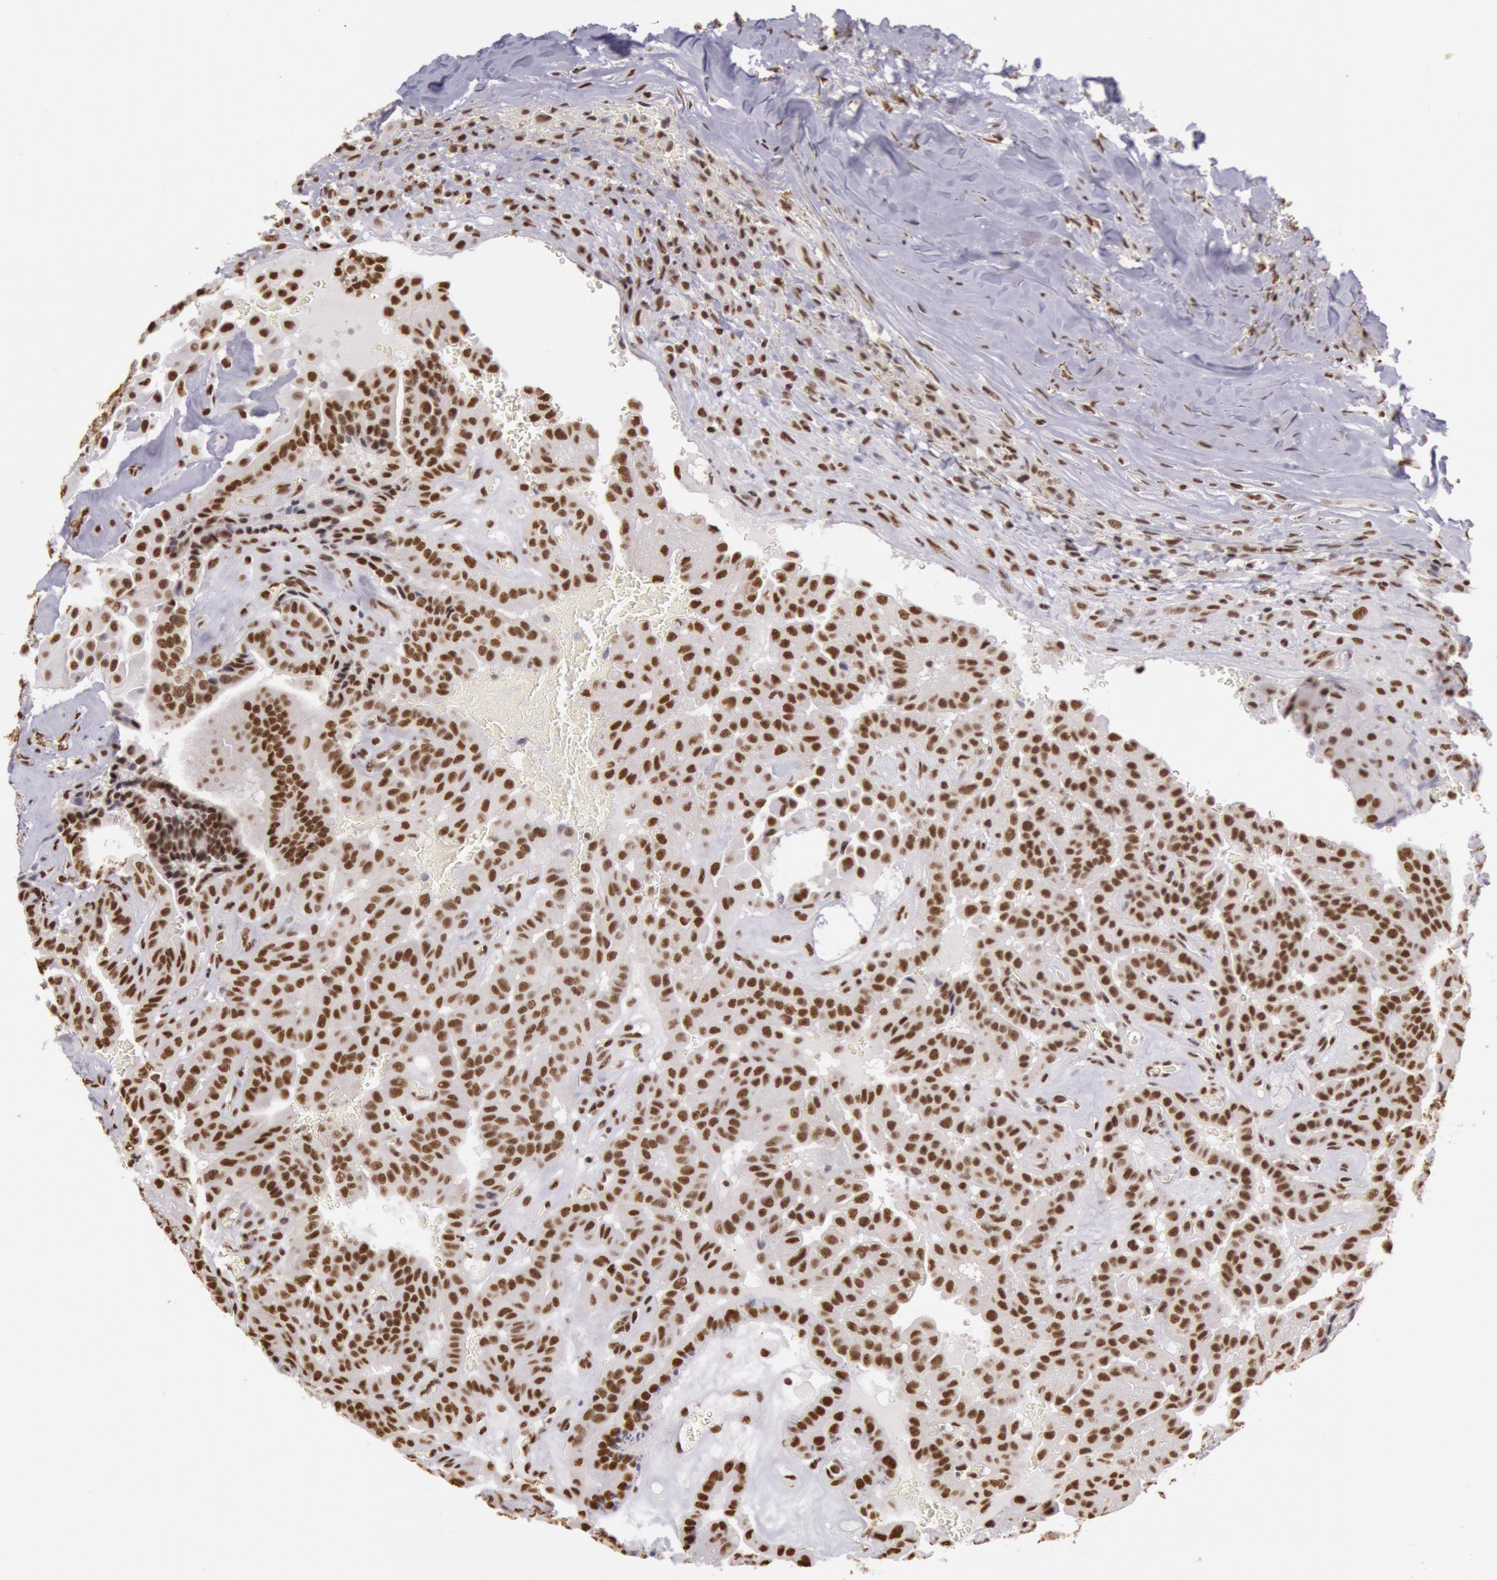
{"staining": {"intensity": "strong", "quantity": ">75%", "location": "nuclear"}, "tissue": "thyroid cancer", "cell_type": "Tumor cells", "image_type": "cancer", "snomed": [{"axis": "morphology", "description": "Papillary adenocarcinoma, NOS"}, {"axis": "topography", "description": "Thyroid gland"}], "caption": "Immunohistochemistry (DAB (3,3'-diaminobenzidine)) staining of thyroid cancer displays strong nuclear protein expression in approximately >75% of tumor cells.", "gene": "HNRNPH2", "patient": {"sex": "male", "age": 87}}